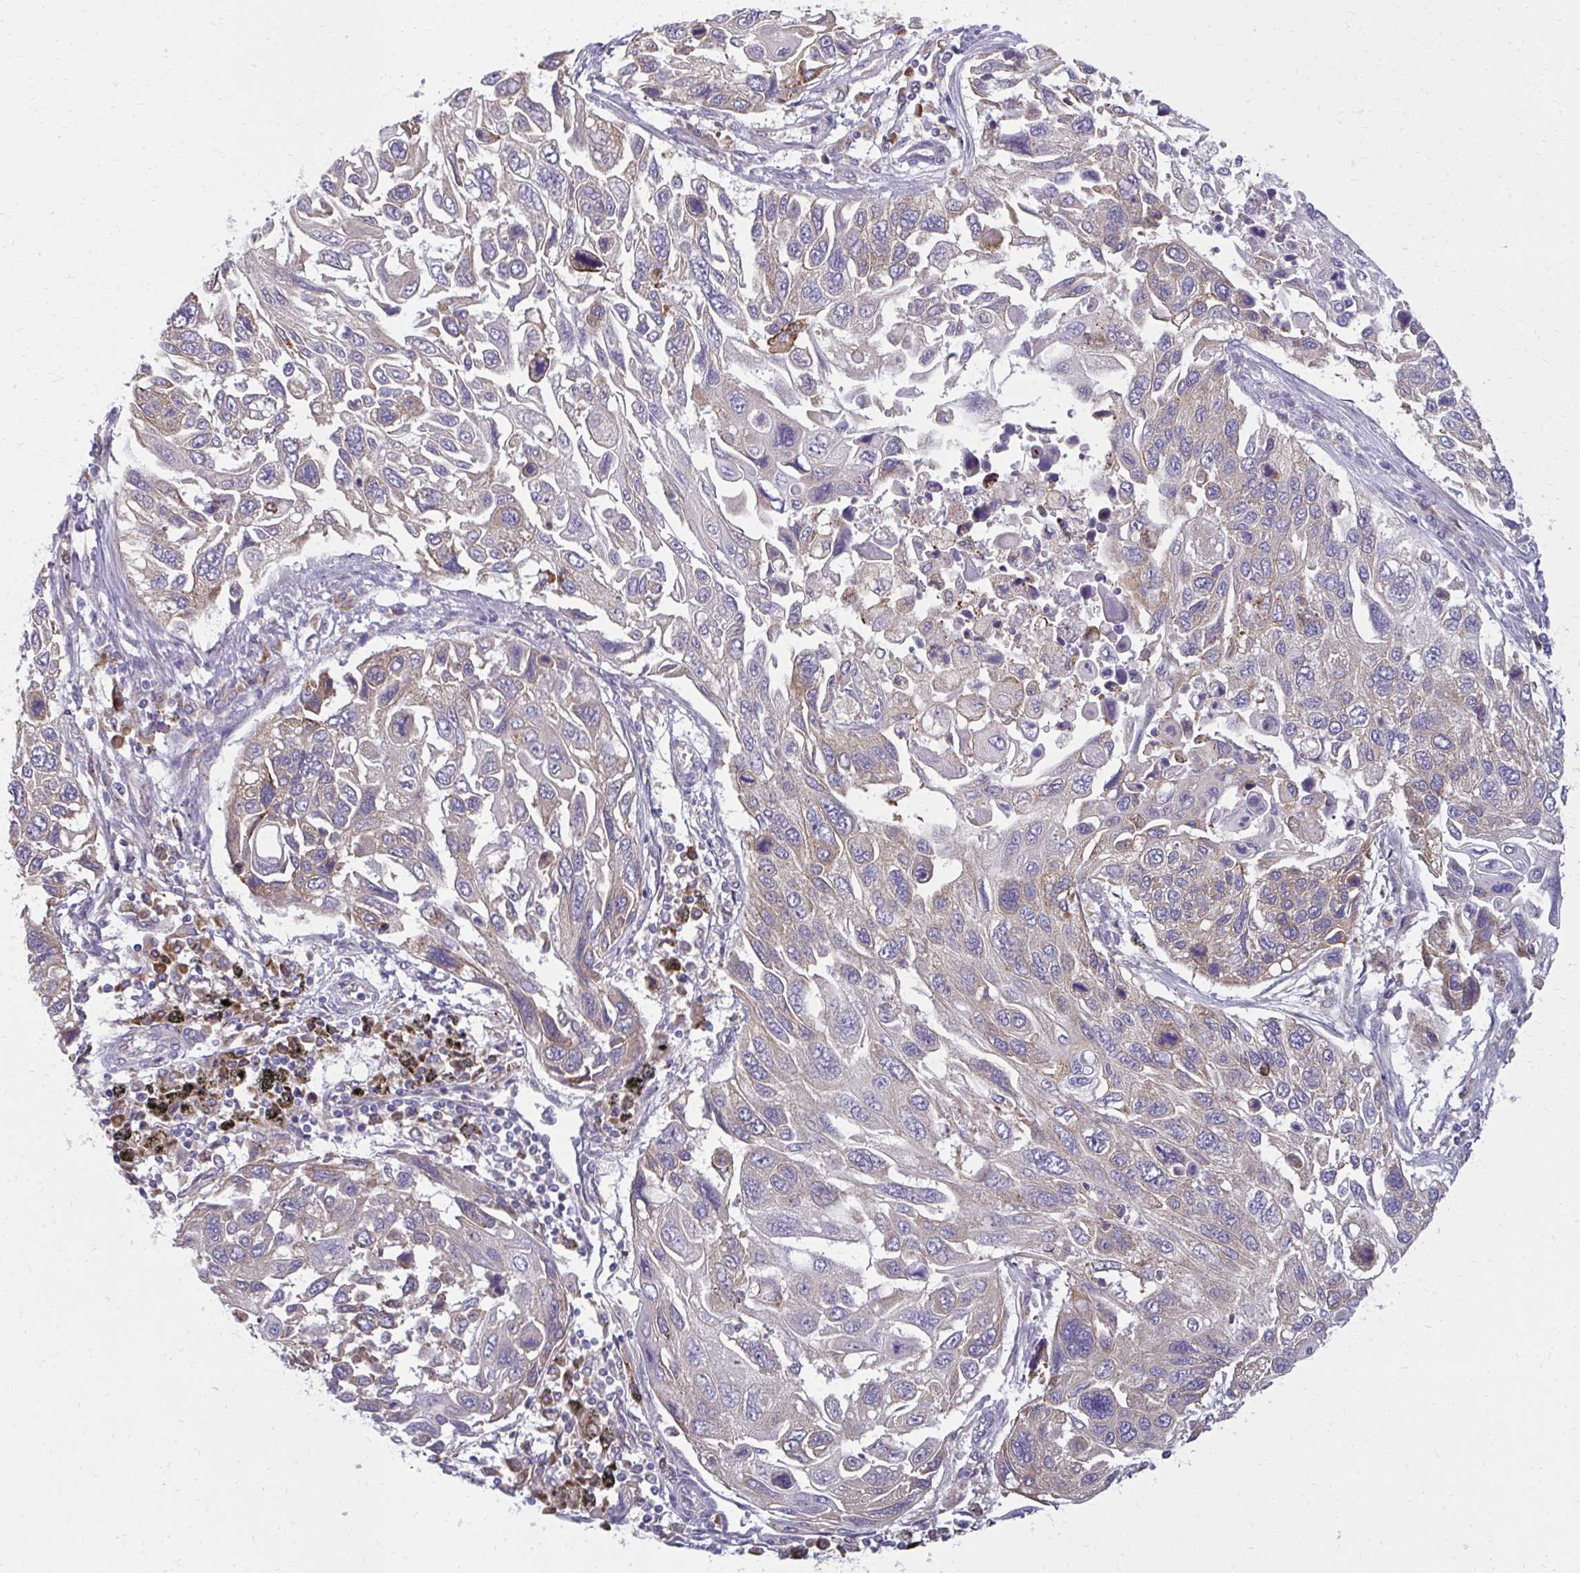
{"staining": {"intensity": "negative", "quantity": "none", "location": "none"}, "tissue": "lung cancer", "cell_type": "Tumor cells", "image_type": "cancer", "snomed": [{"axis": "morphology", "description": "Squamous cell carcinoma, NOS"}, {"axis": "topography", "description": "Lung"}], "caption": "DAB (3,3'-diaminobenzidine) immunohistochemical staining of human lung squamous cell carcinoma demonstrates no significant positivity in tumor cells.", "gene": "CEMP1", "patient": {"sex": "male", "age": 62}}